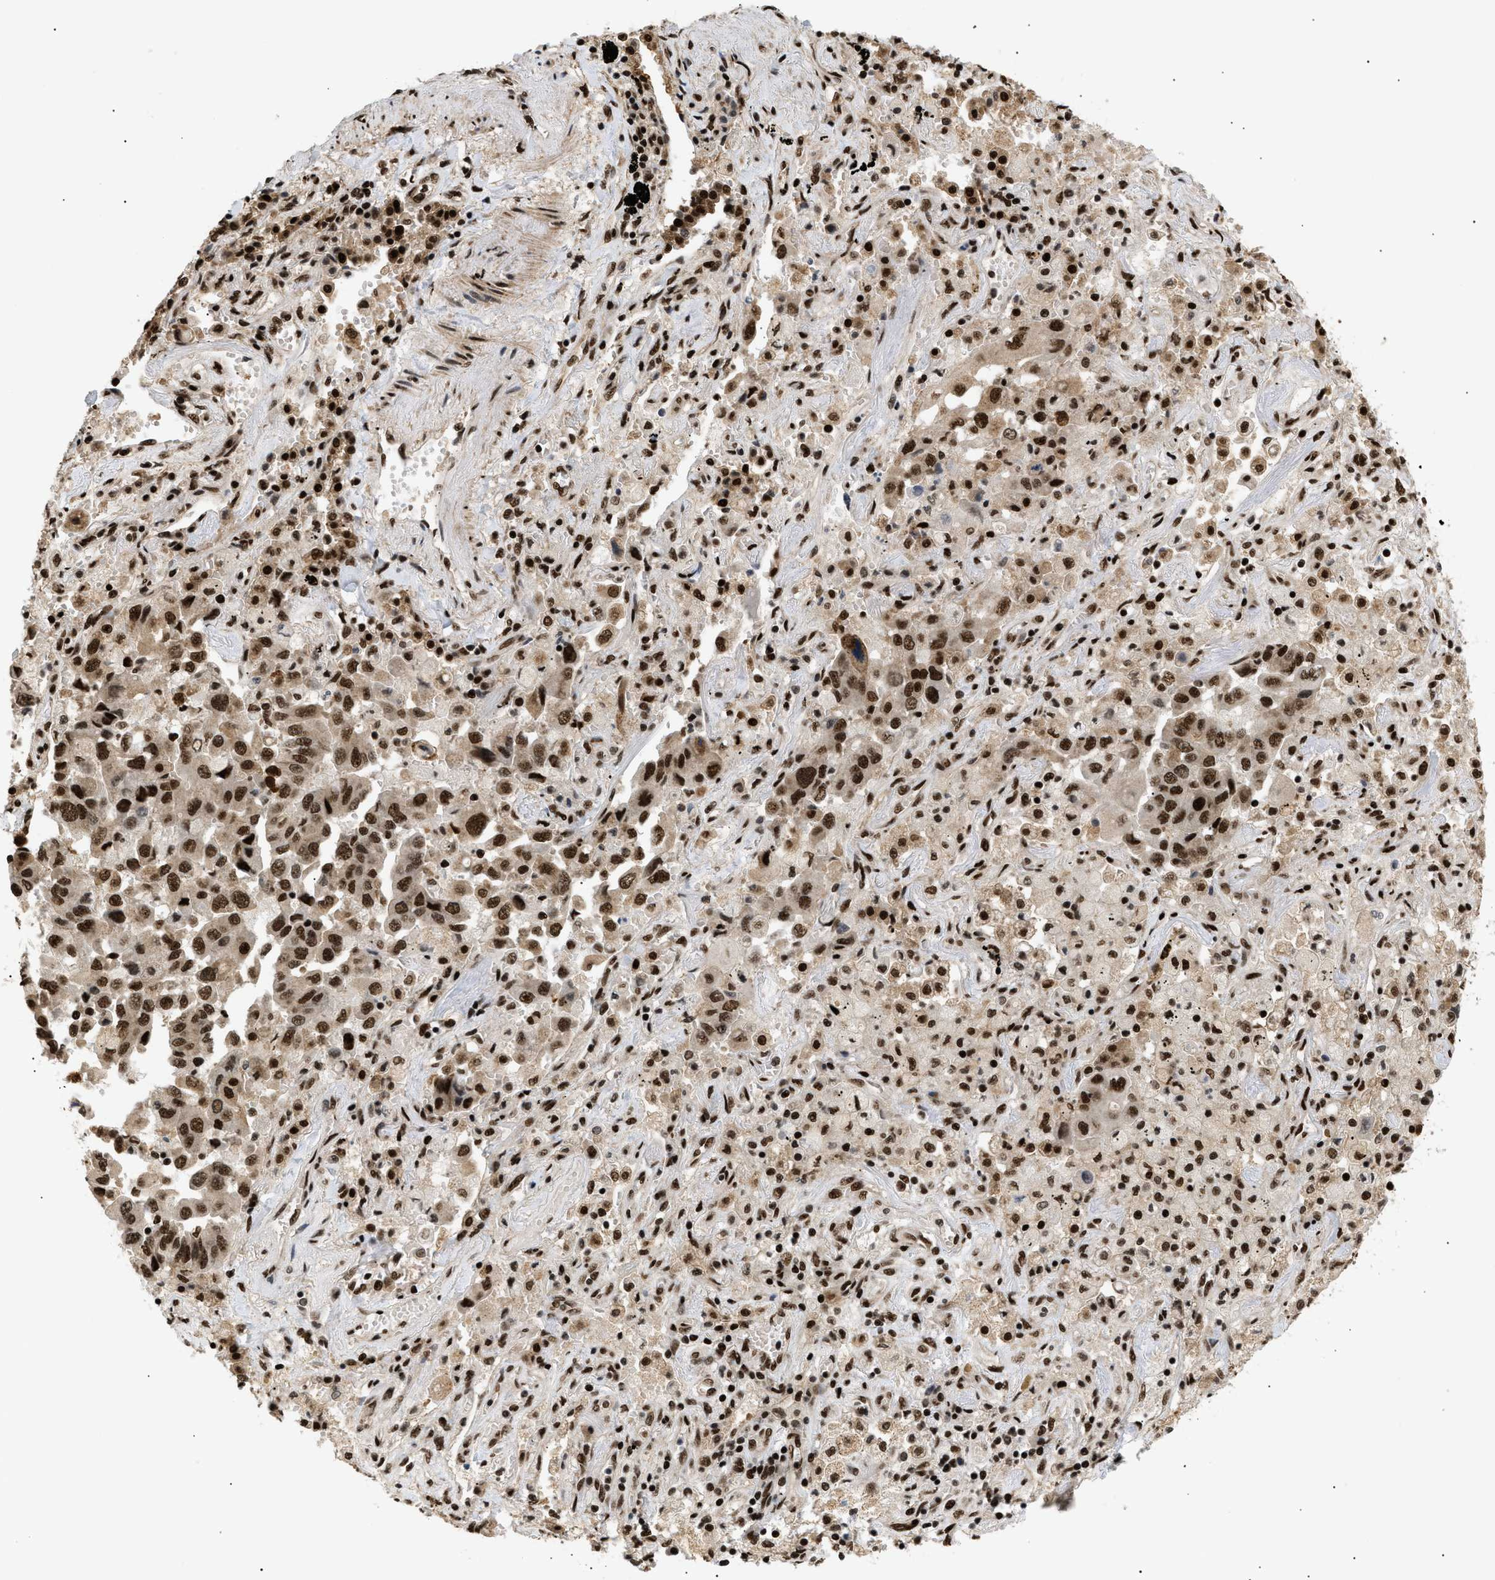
{"staining": {"intensity": "strong", "quantity": ">75%", "location": "nuclear"}, "tissue": "lung cancer", "cell_type": "Tumor cells", "image_type": "cancer", "snomed": [{"axis": "morphology", "description": "Adenocarcinoma, NOS"}, {"axis": "topography", "description": "Lung"}], "caption": "Protein staining demonstrates strong nuclear positivity in approximately >75% of tumor cells in lung adenocarcinoma.", "gene": "RBM5", "patient": {"sex": "female", "age": 65}}